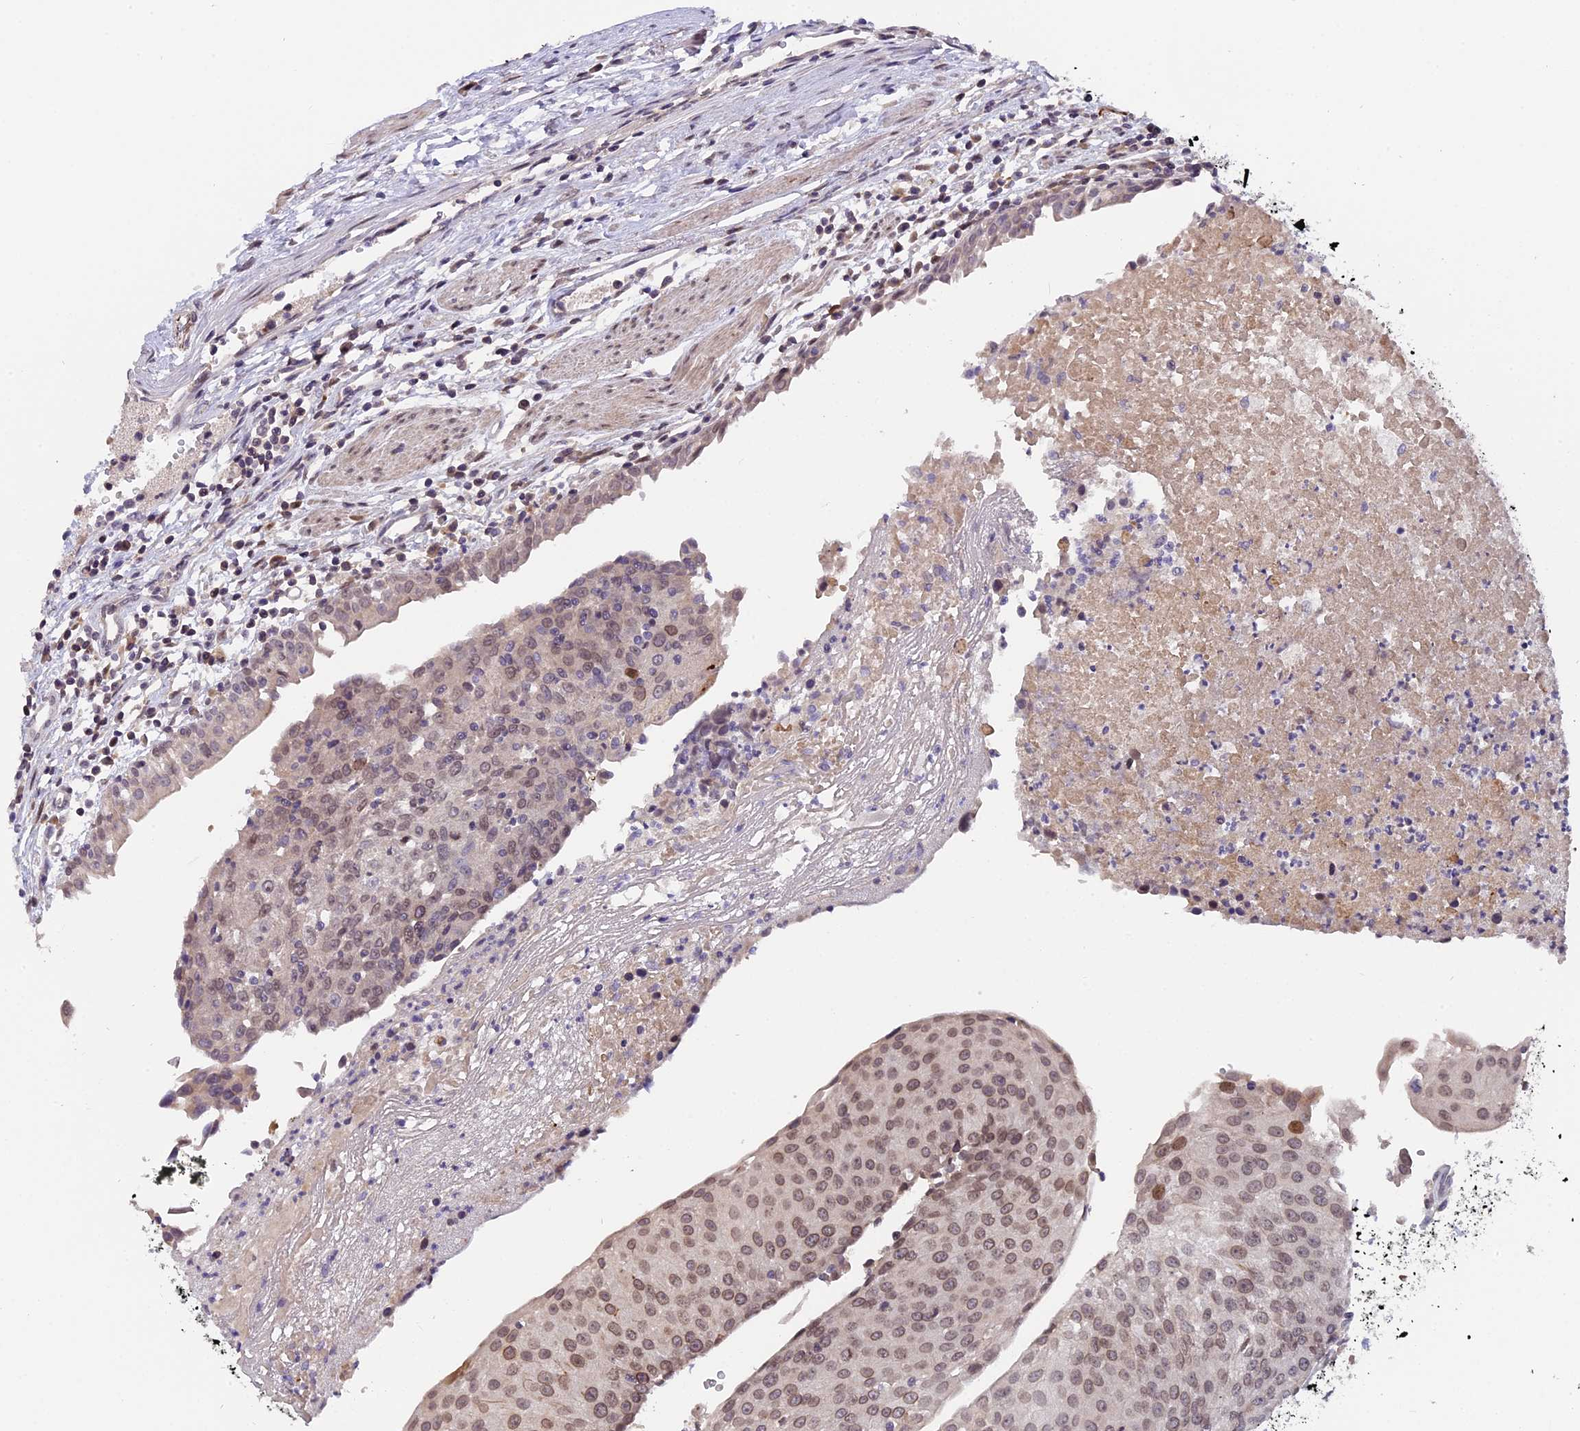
{"staining": {"intensity": "moderate", "quantity": ">75%", "location": "nuclear"}, "tissue": "urothelial cancer", "cell_type": "Tumor cells", "image_type": "cancer", "snomed": [{"axis": "morphology", "description": "Urothelial carcinoma, High grade"}, {"axis": "topography", "description": "Urinary bladder"}], "caption": "Immunohistochemical staining of human high-grade urothelial carcinoma exhibits moderate nuclear protein expression in about >75% of tumor cells.", "gene": "PYGO1", "patient": {"sex": "female", "age": 85}}